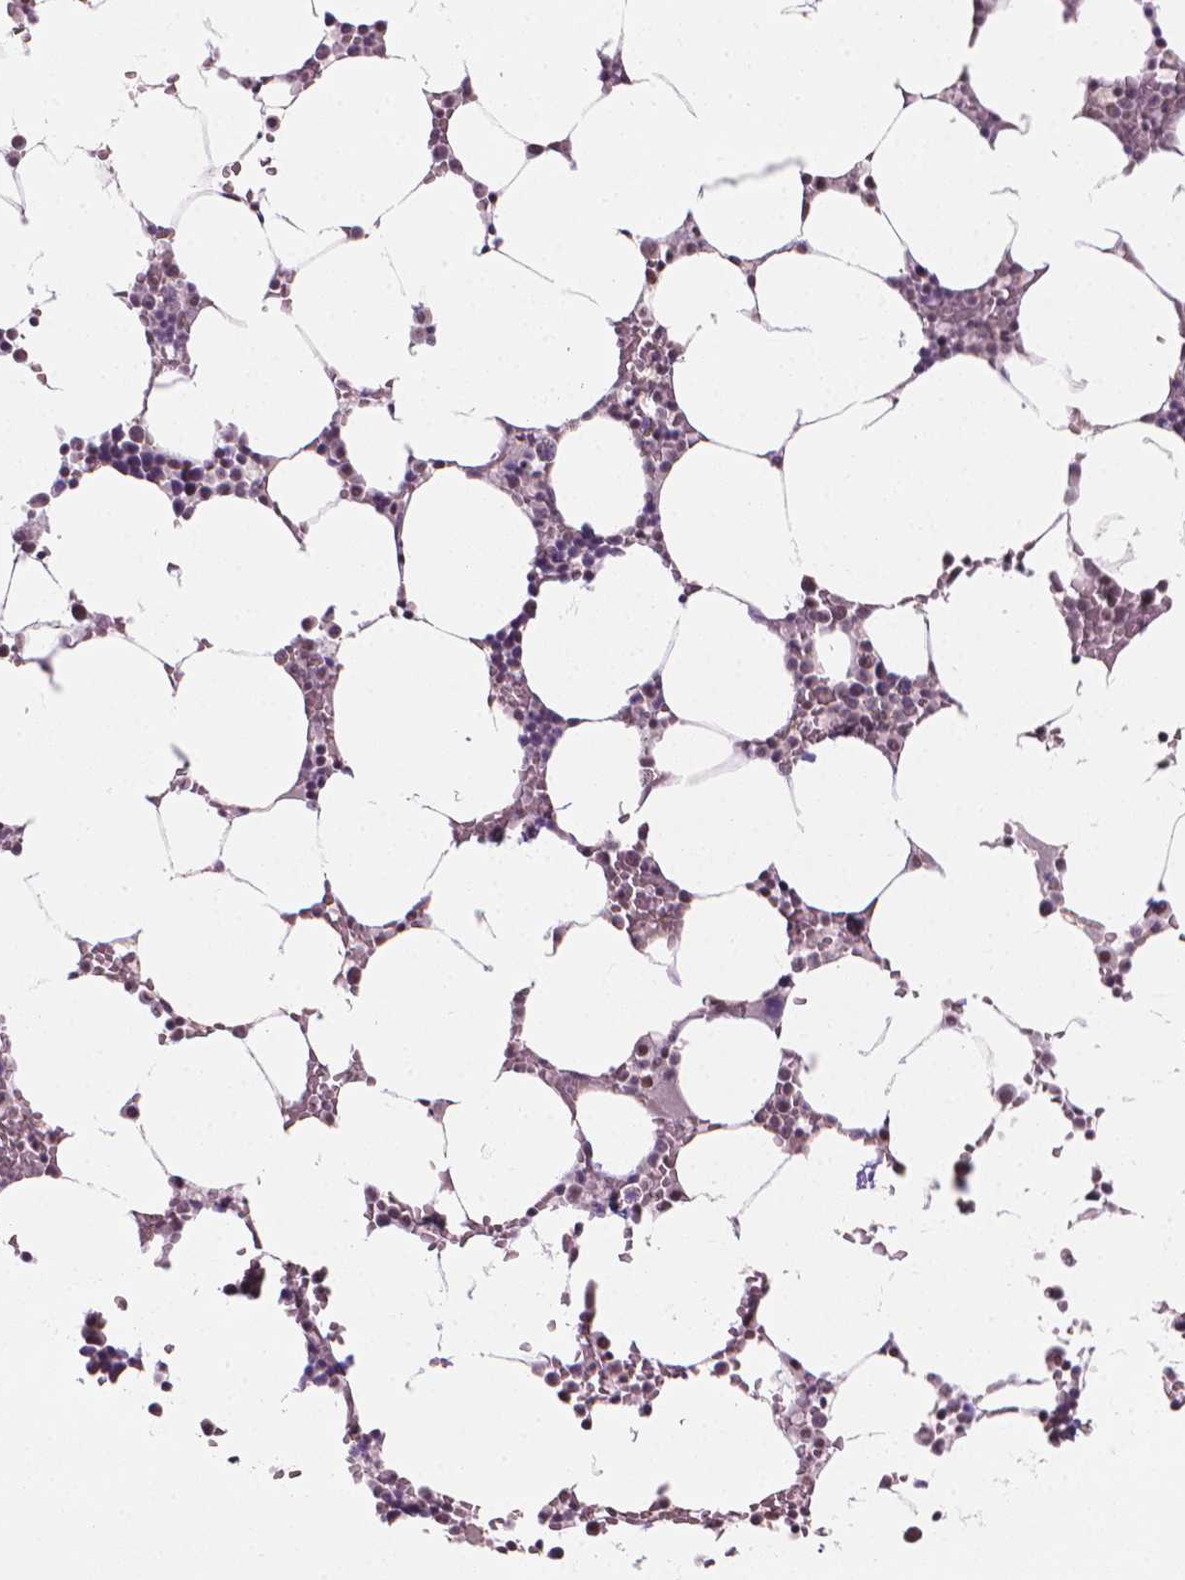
{"staining": {"intensity": "moderate", "quantity": "<25%", "location": "nuclear"}, "tissue": "bone marrow", "cell_type": "Hematopoietic cells", "image_type": "normal", "snomed": [{"axis": "morphology", "description": "Normal tissue, NOS"}, {"axis": "topography", "description": "Bone marrow"}], "caption": "A brown stain highlights moderate nuclear expression of a protein in hematopoietic cells of unremarkable human bone marrow.", "gene": "HOXD4", "patient": {"sex": "female", "age": 52}}